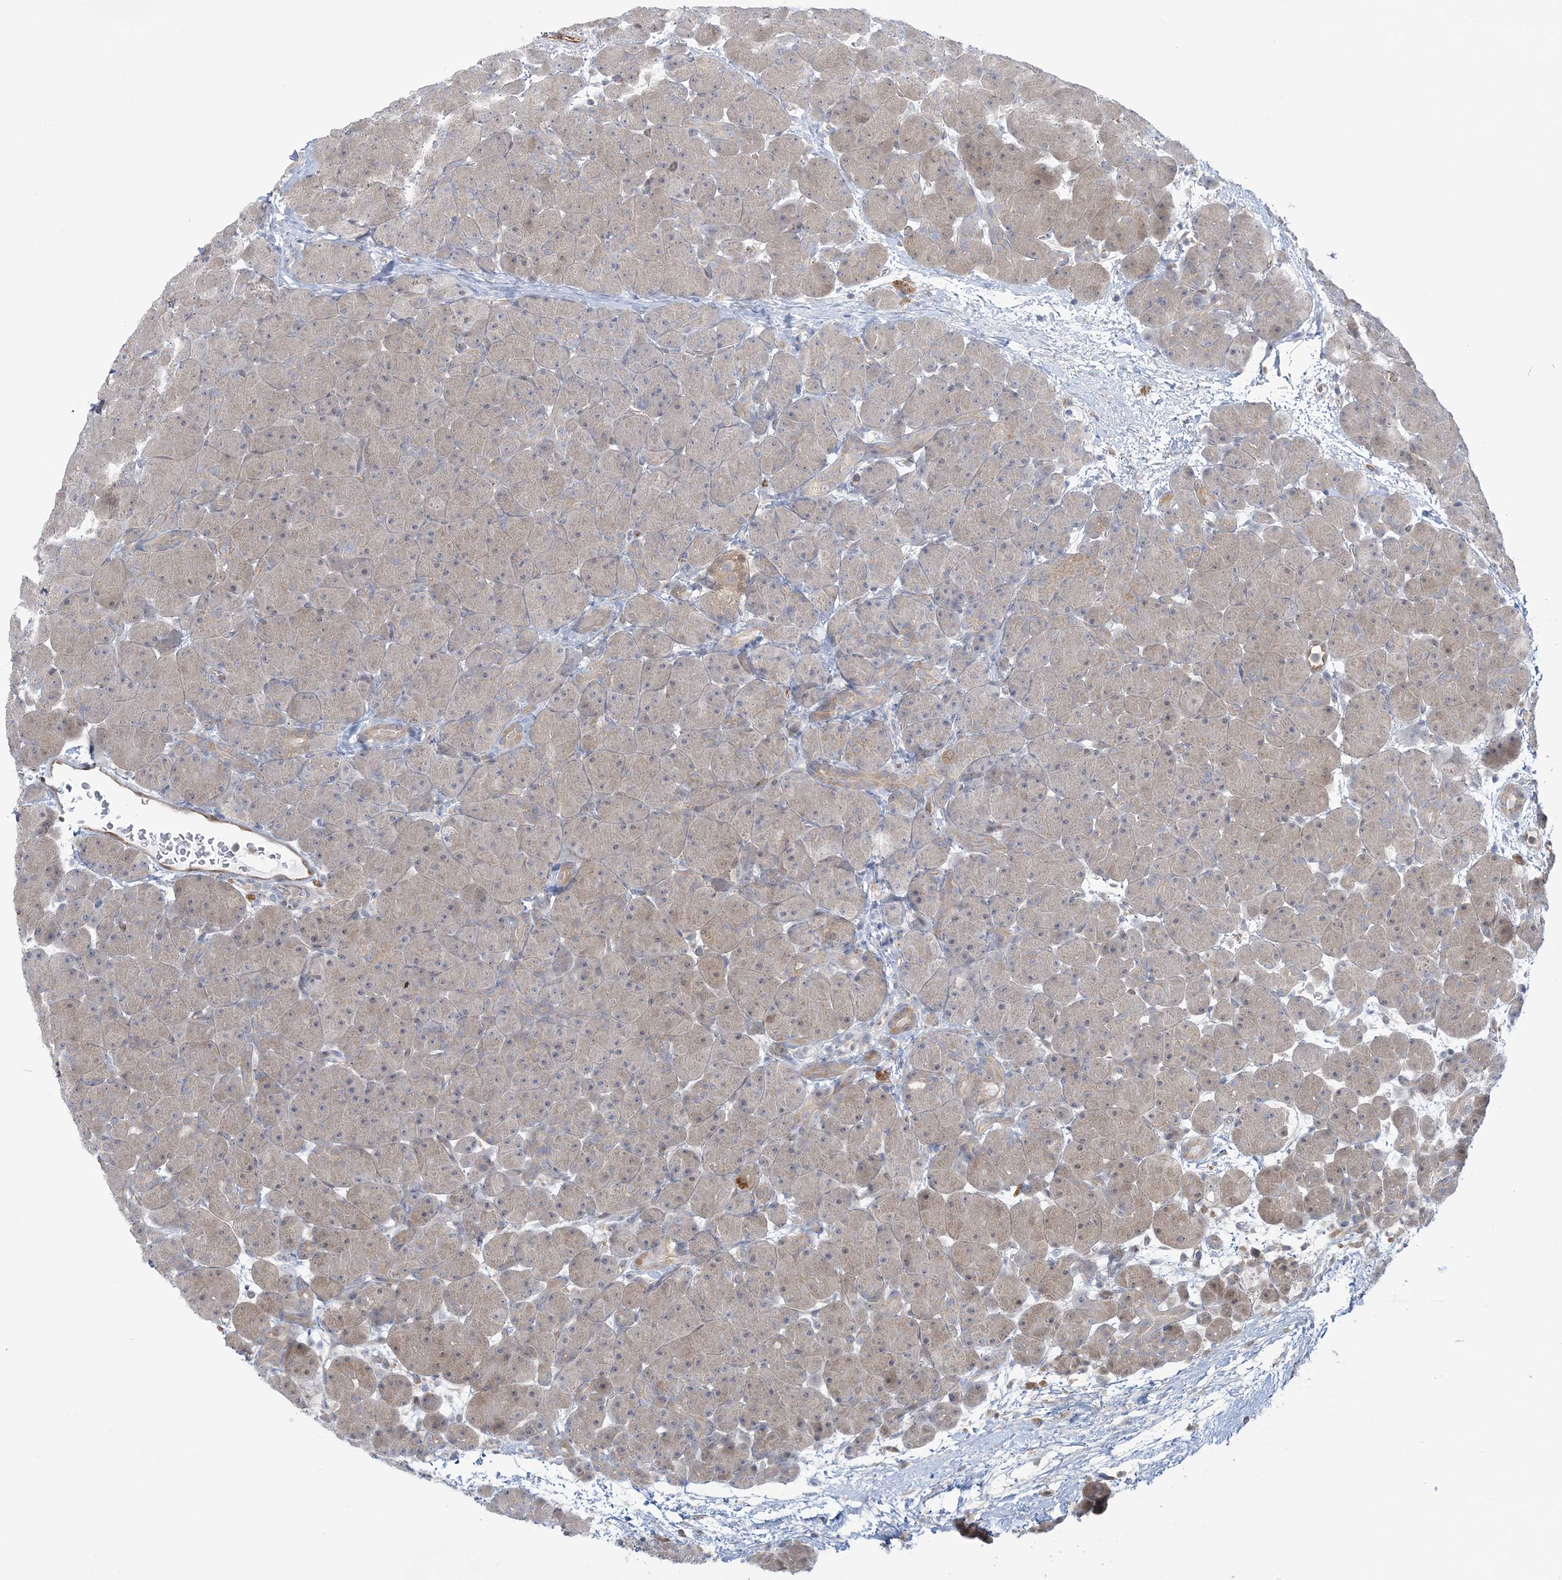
{"staining": {"intensity": "weak", "quantity": "<25%", "location": "cytoplasmic/membranous"}, "tissue": "pancreas", "cell_type": "Exocrine glandular cells", "image_type": "normal", "snomed": [{"axis": "morphology", "description": "Normal tissue, NOS"}, {"axis": "topography", "description": "Pancreas"}], "caption": "Benign pancreas was stained to show a protein in brown. There is no significant positivity in exocrine glandular cells. Nuclei are stained in blue.", "gene": "INPP1", "patient": {"sex": "male", "age": 66}}